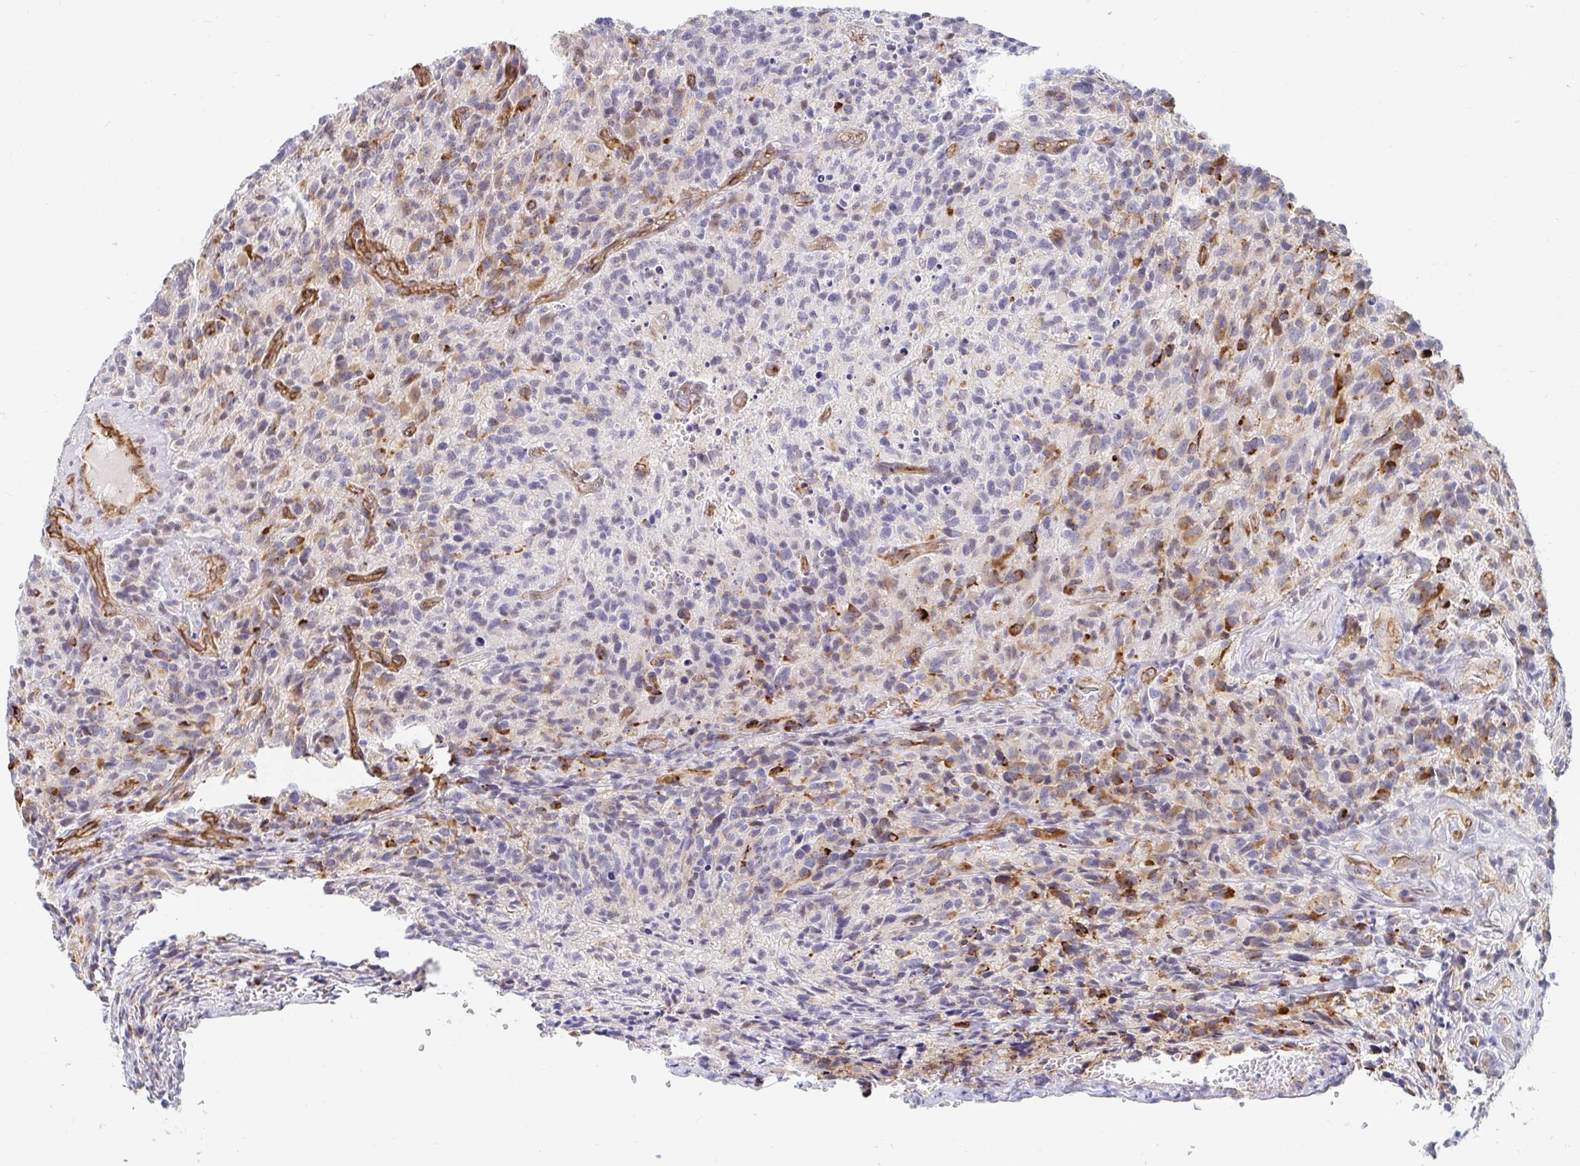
{"staining": {"intensity": "moderate", "quantity": "<25%", "location": "cytoplasmic/membranous"}, "tissue": "glioma", "cell_type": "Tumor cells", "image_type": "cancer", "snomed": [{"axis": "morphology", "description": "Glioma, malignant, High grade"}, {"axis": "topography", "description": "Brain"}], "caption": "Glioma stained for a protein (brown) demonstrates moderate cytoplasmic/membranous positive staining in about <25% of tumor cells.", "gene": "COL28A1", "patient": {"sex": "male", "age": 76}}